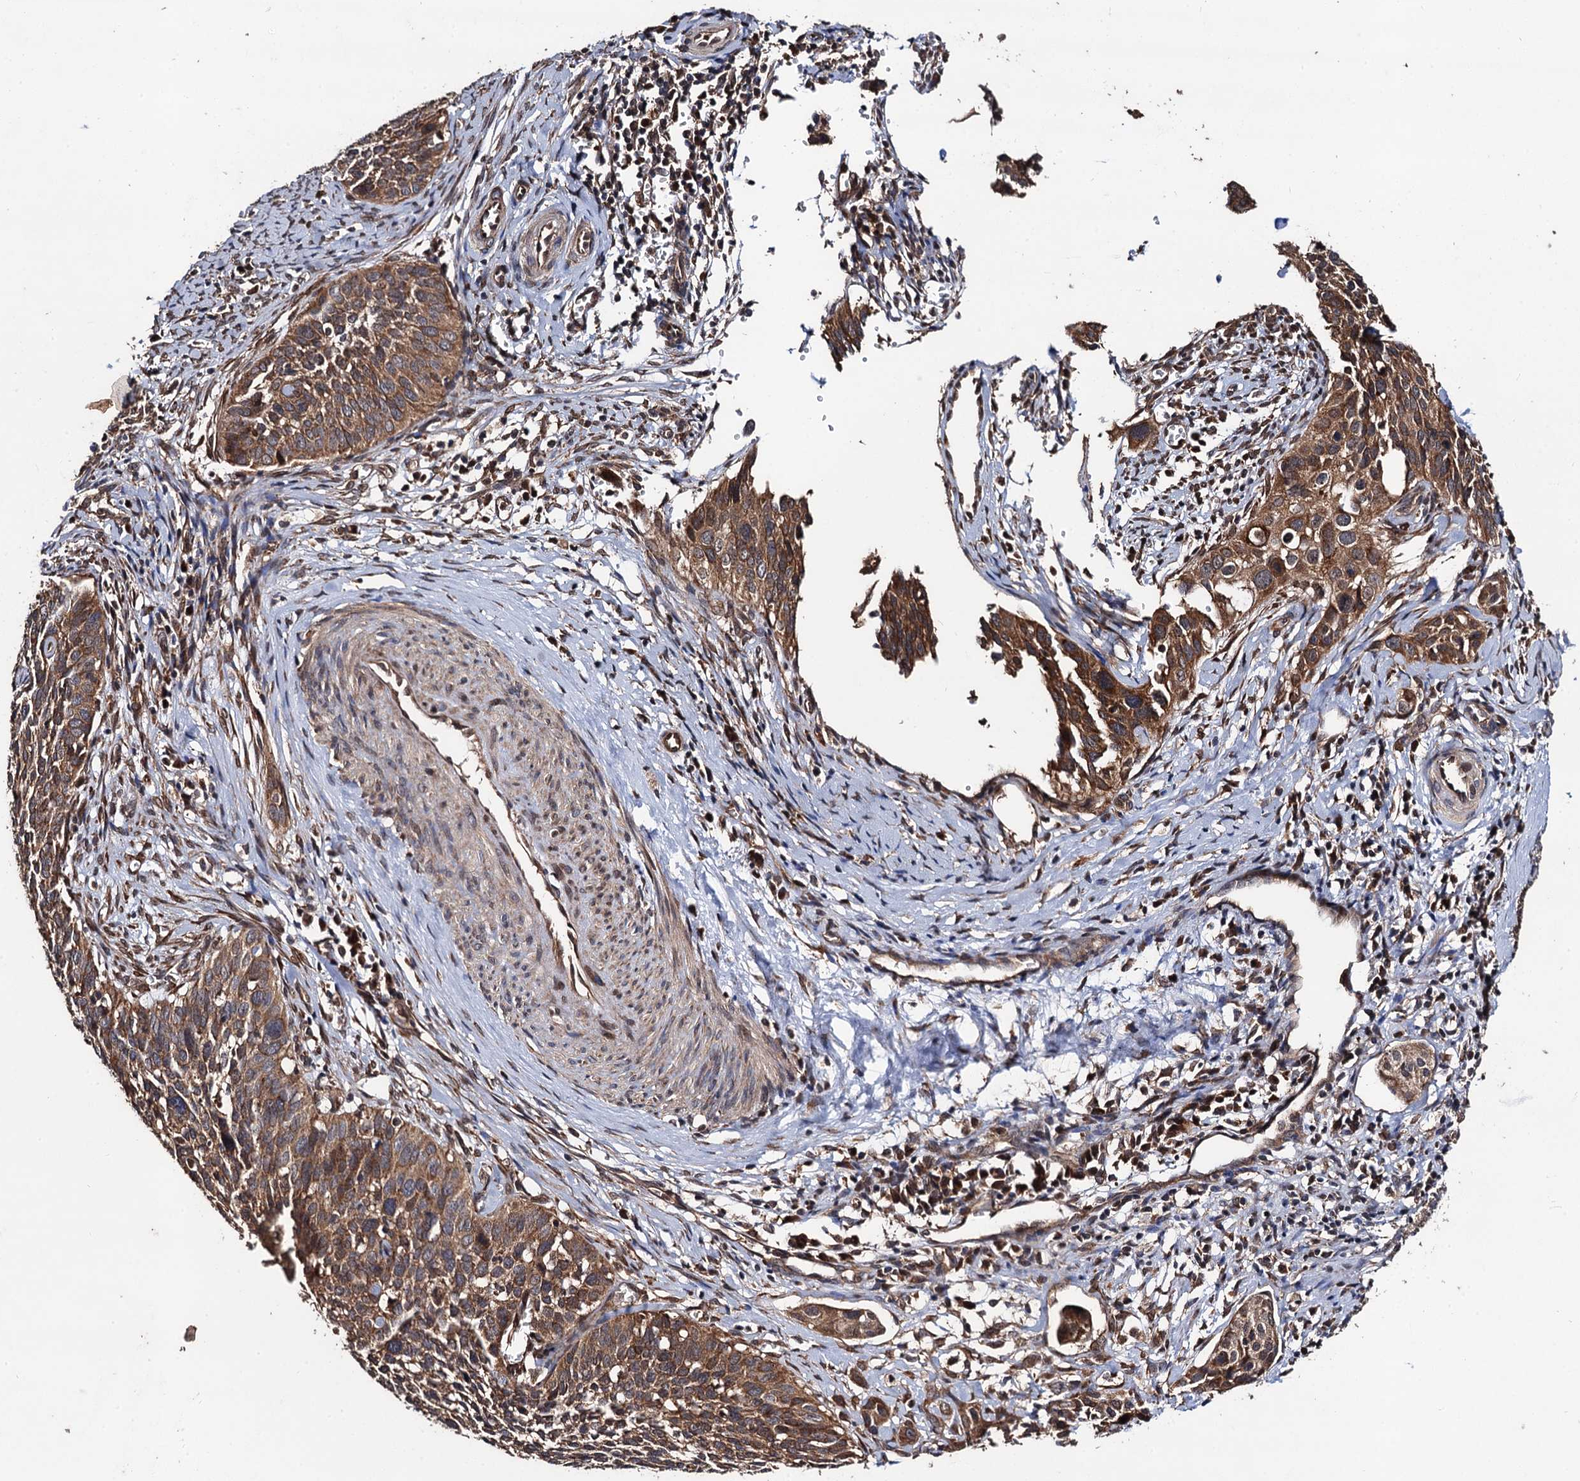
{"staining": {"intensity": "moderate", "quantity": ">75%", "location": "cytoplasmic/membranous"}, "tissue": "cervical cancer", "cell_type": "Tumor cells", "image_type": "cancer", "snomed": [{"axis": "morphology", "description": "Squamous cell carcinoma, NOS"}, {"axis": "topography", "description": "Cervix"}], "caption": "Tumor cells show moderate cytoplasmic/membranous staining in about >75% of cells in cervical cancer.", "gene": "MIER2", "patient": {"sex": "female", "age": 34}}